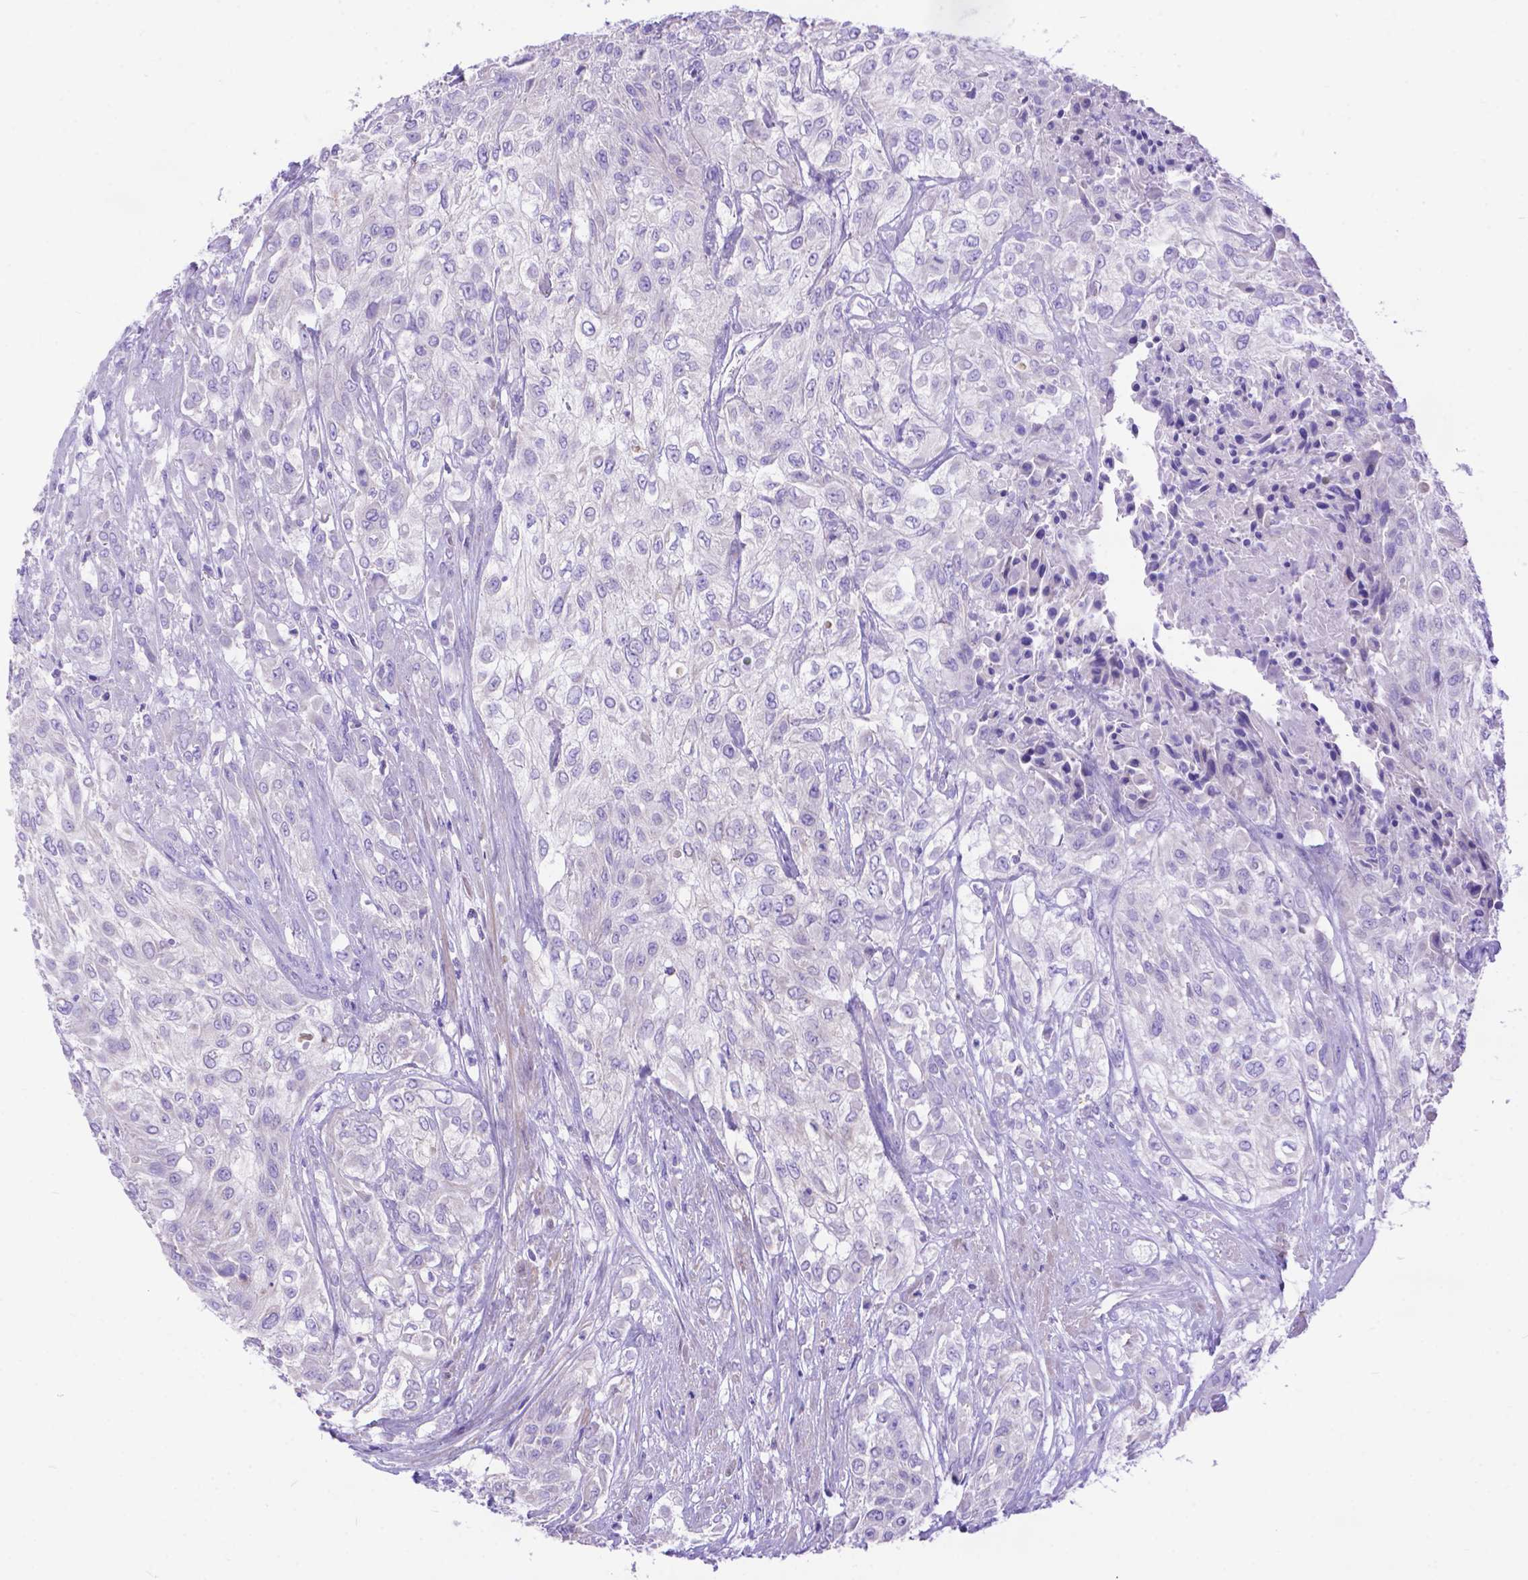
{"staining": {"intensity": "negative", "quantity": "none", "location": "none"}, "tissue": "urothelial cancer", "cell_type": "Tumor cells", "image_type": "cancer", "snomed": [{"axis": "morphology", "description": "Urothelial carcinoma, High grade"}, {"axis": "topography", "description": "Urinary bladder"}], "caption": "The photomicrograph demonstrates no staining of tumor cells in urothelial carcinoma (high-grade). (DAB IHC visualized using brightfield microscopy, high magnification).", "gene": "DHRS2", "patient": {"sex": "male", "age": 57}}